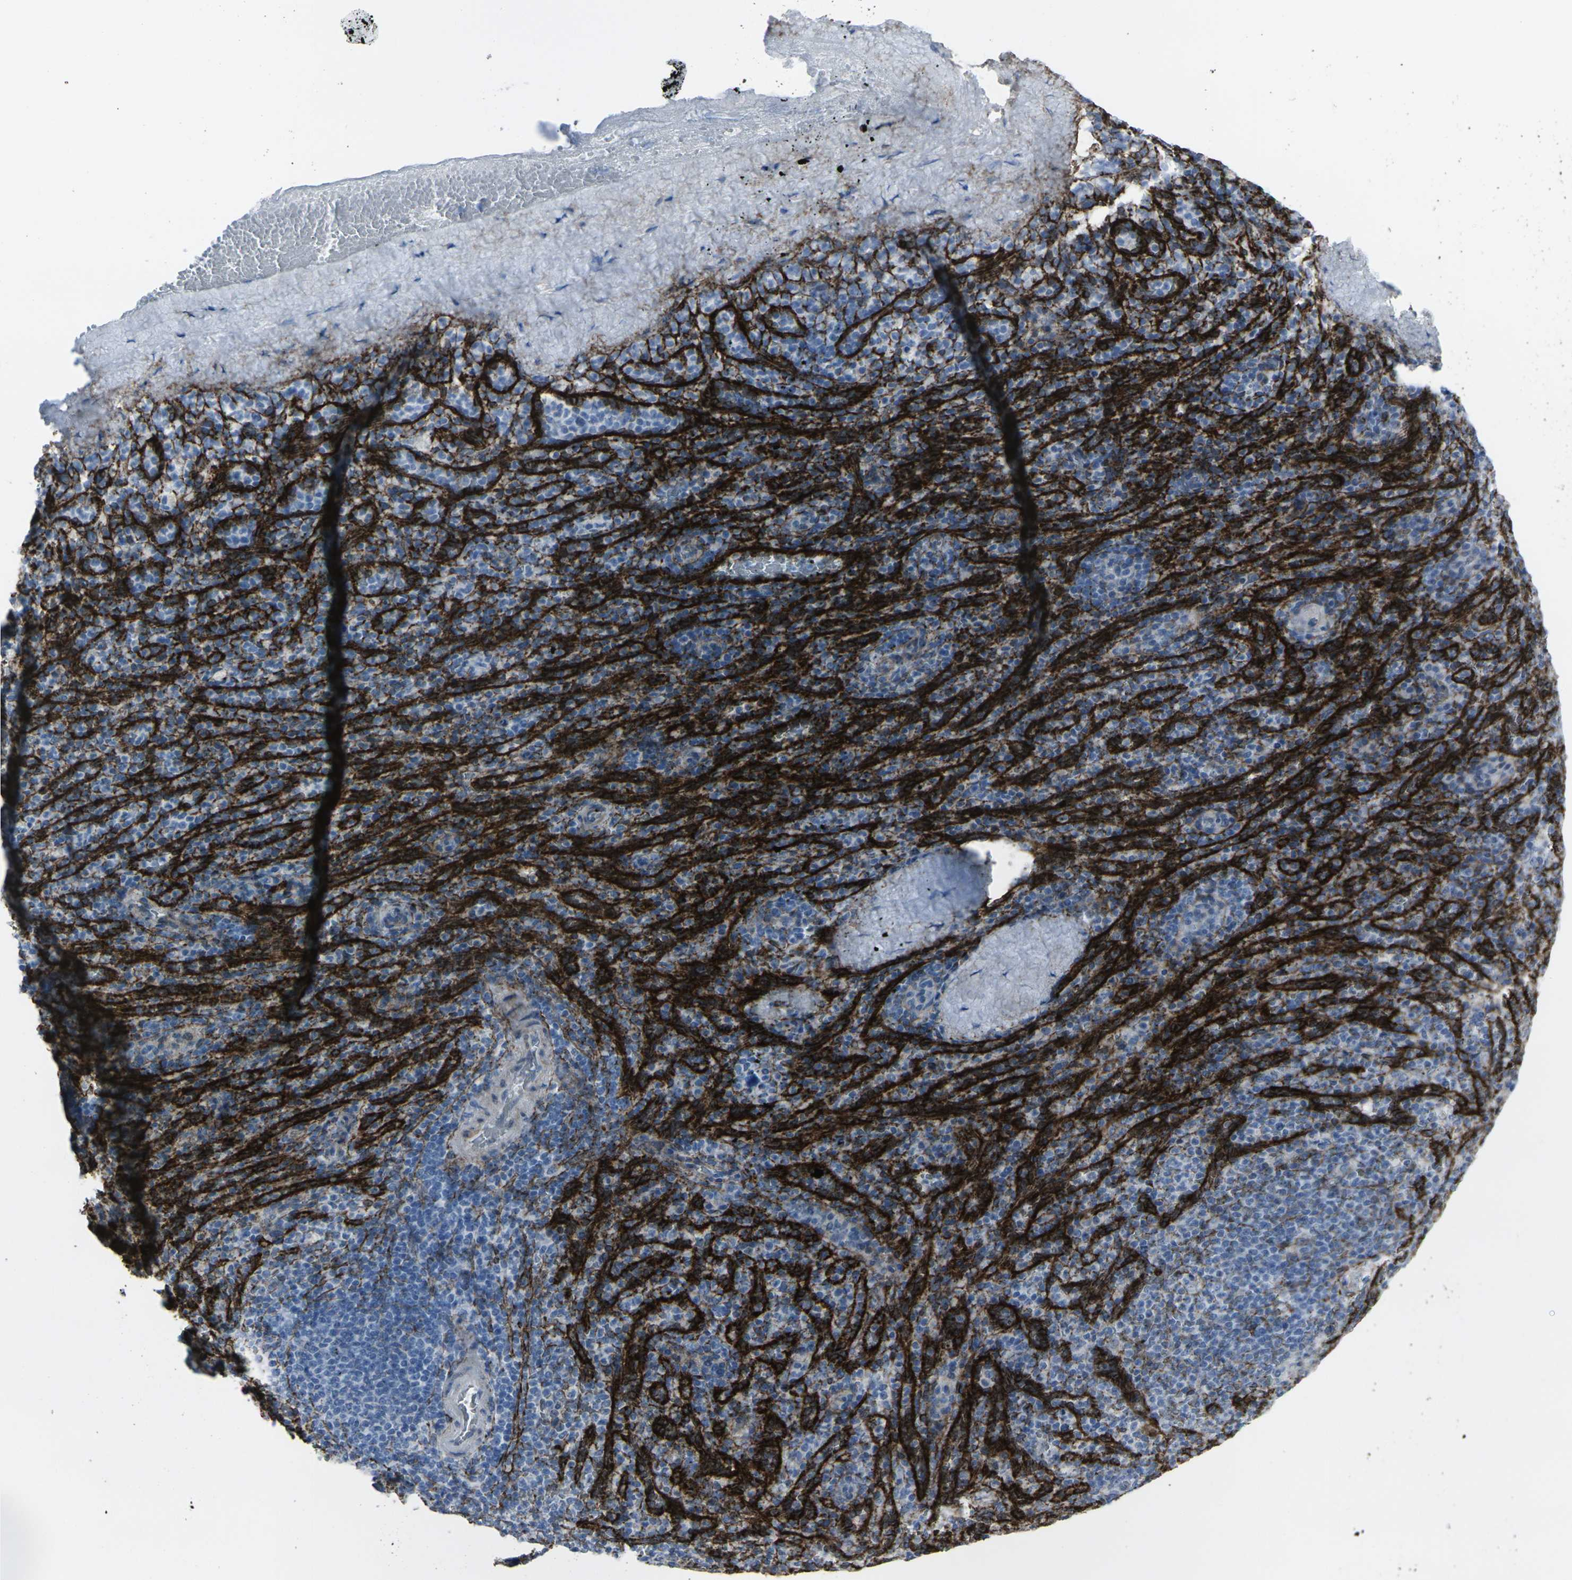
{"staining": {"intensity": "weak", "quantity": "25%-75%", "location": "cytoplasmic/membranous"}, "tissue": "spleen", "cell_type": "Cells in red pulp", "image_type": "normal", "snomed": [{"axis": "morphology", "description": "Normal tissue, NOS"}, {"axis": "topography", "description": "Spleen"}], "caption": "Cells in red pulp demonstrate low levels of weak cytoplasmic/membranous expression in approximately 25%-75% of cells in benign spleen.", "gene": "CDH11", "patient": {"sex": "male", "age": 36}}